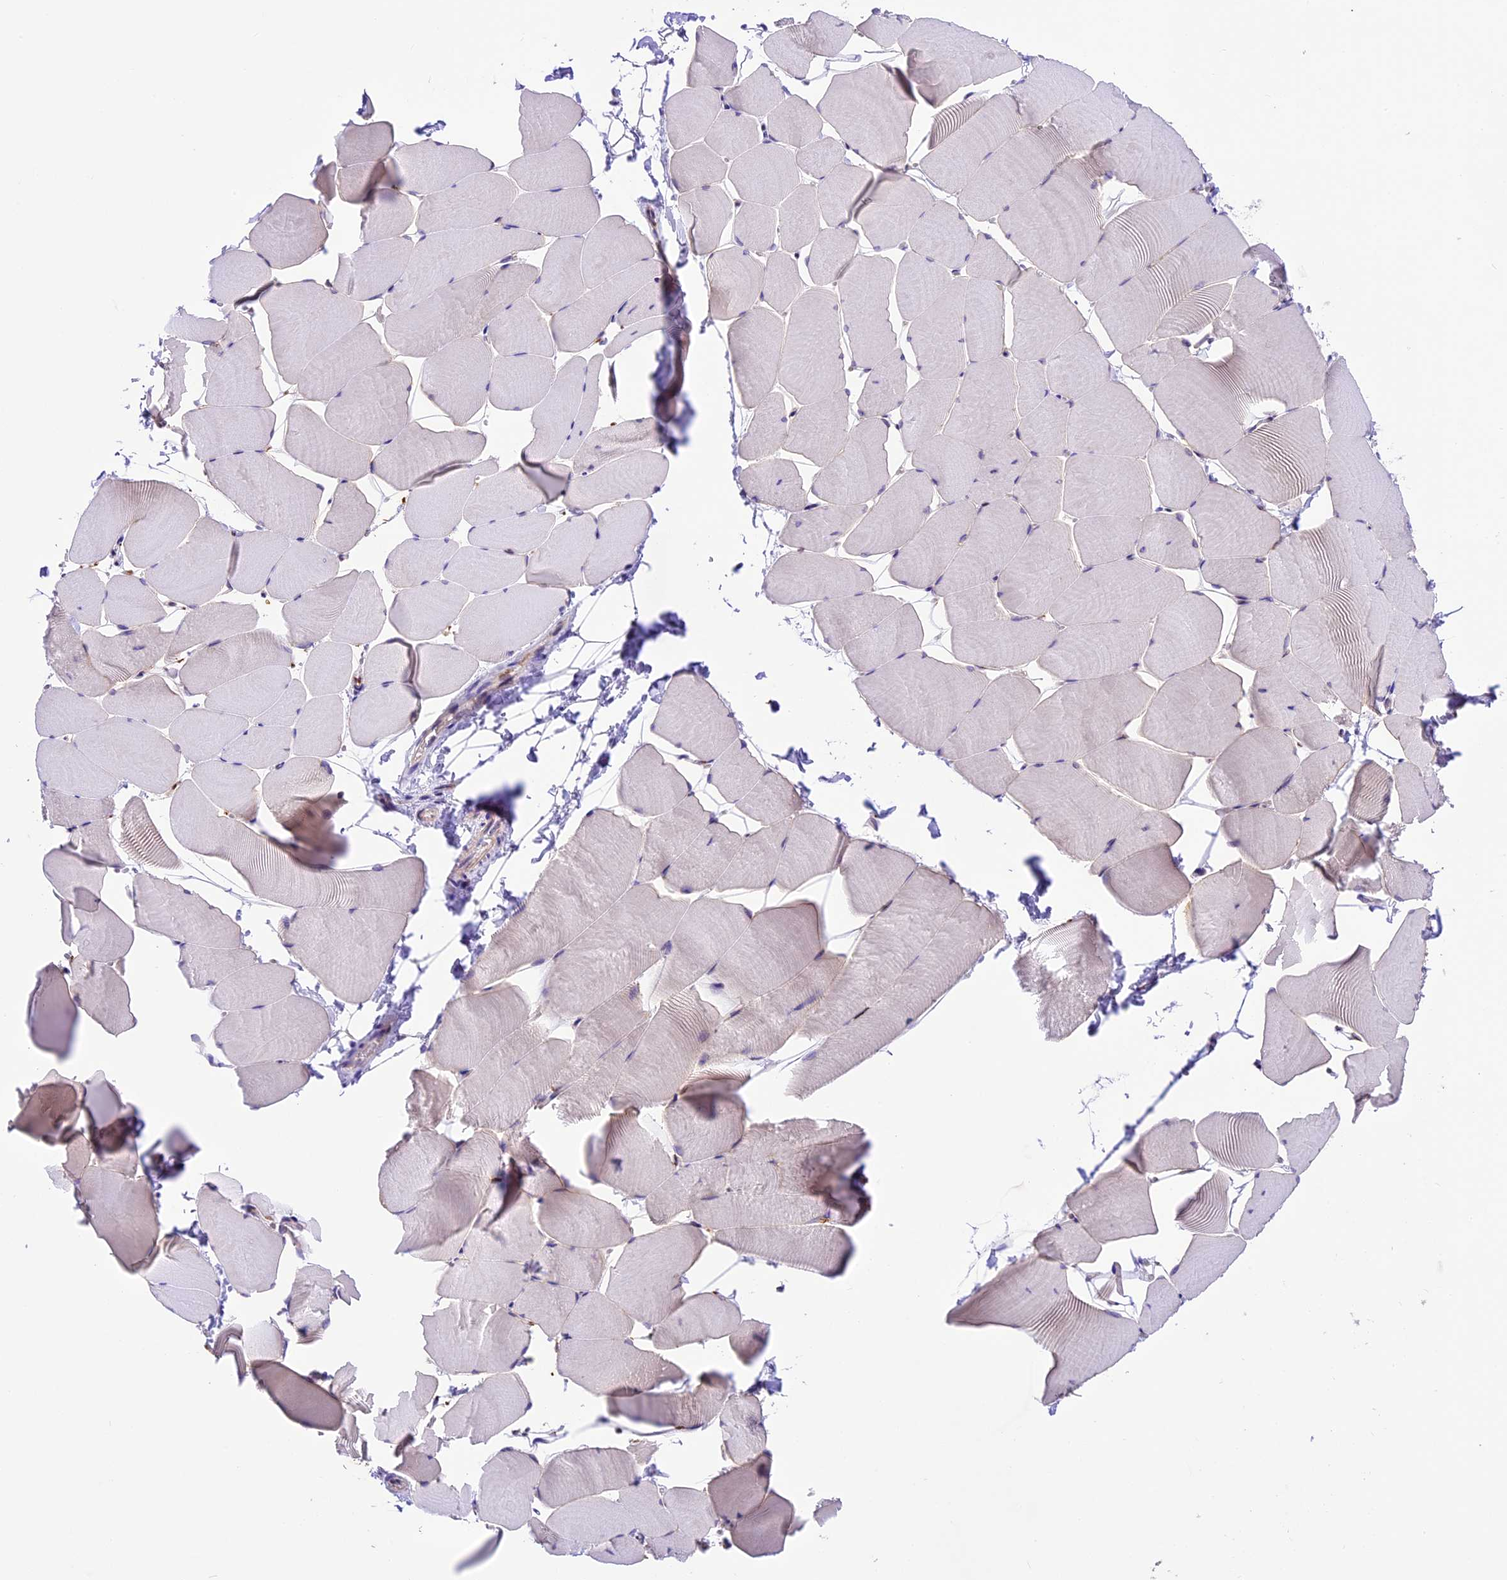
{"staining": {"intensity": "negative", "quantity": "none", "location": "none"}, "tissue": "skeletal muscle", "cell_type": "Myocytes", "image_type": "normal", "snomed": [{"axis": "morphology", "description": "Normal tissue, NOS"}, {"axis": "topography", "description": "Skeletal muscle"}], "caption": "DAB (3,3'-diaminobenzidine) immunohistochemical staining of unremarkable human skeletal muscle reveals no significant expression in myocytes. (DAB (3,3'-diaminobenzidine) immunohistochemistry (IHC) visualized using brightfield microscopy, high magnification).", "gene": "SHKBP1", "patient": {"sex": "male", "age": 25}}